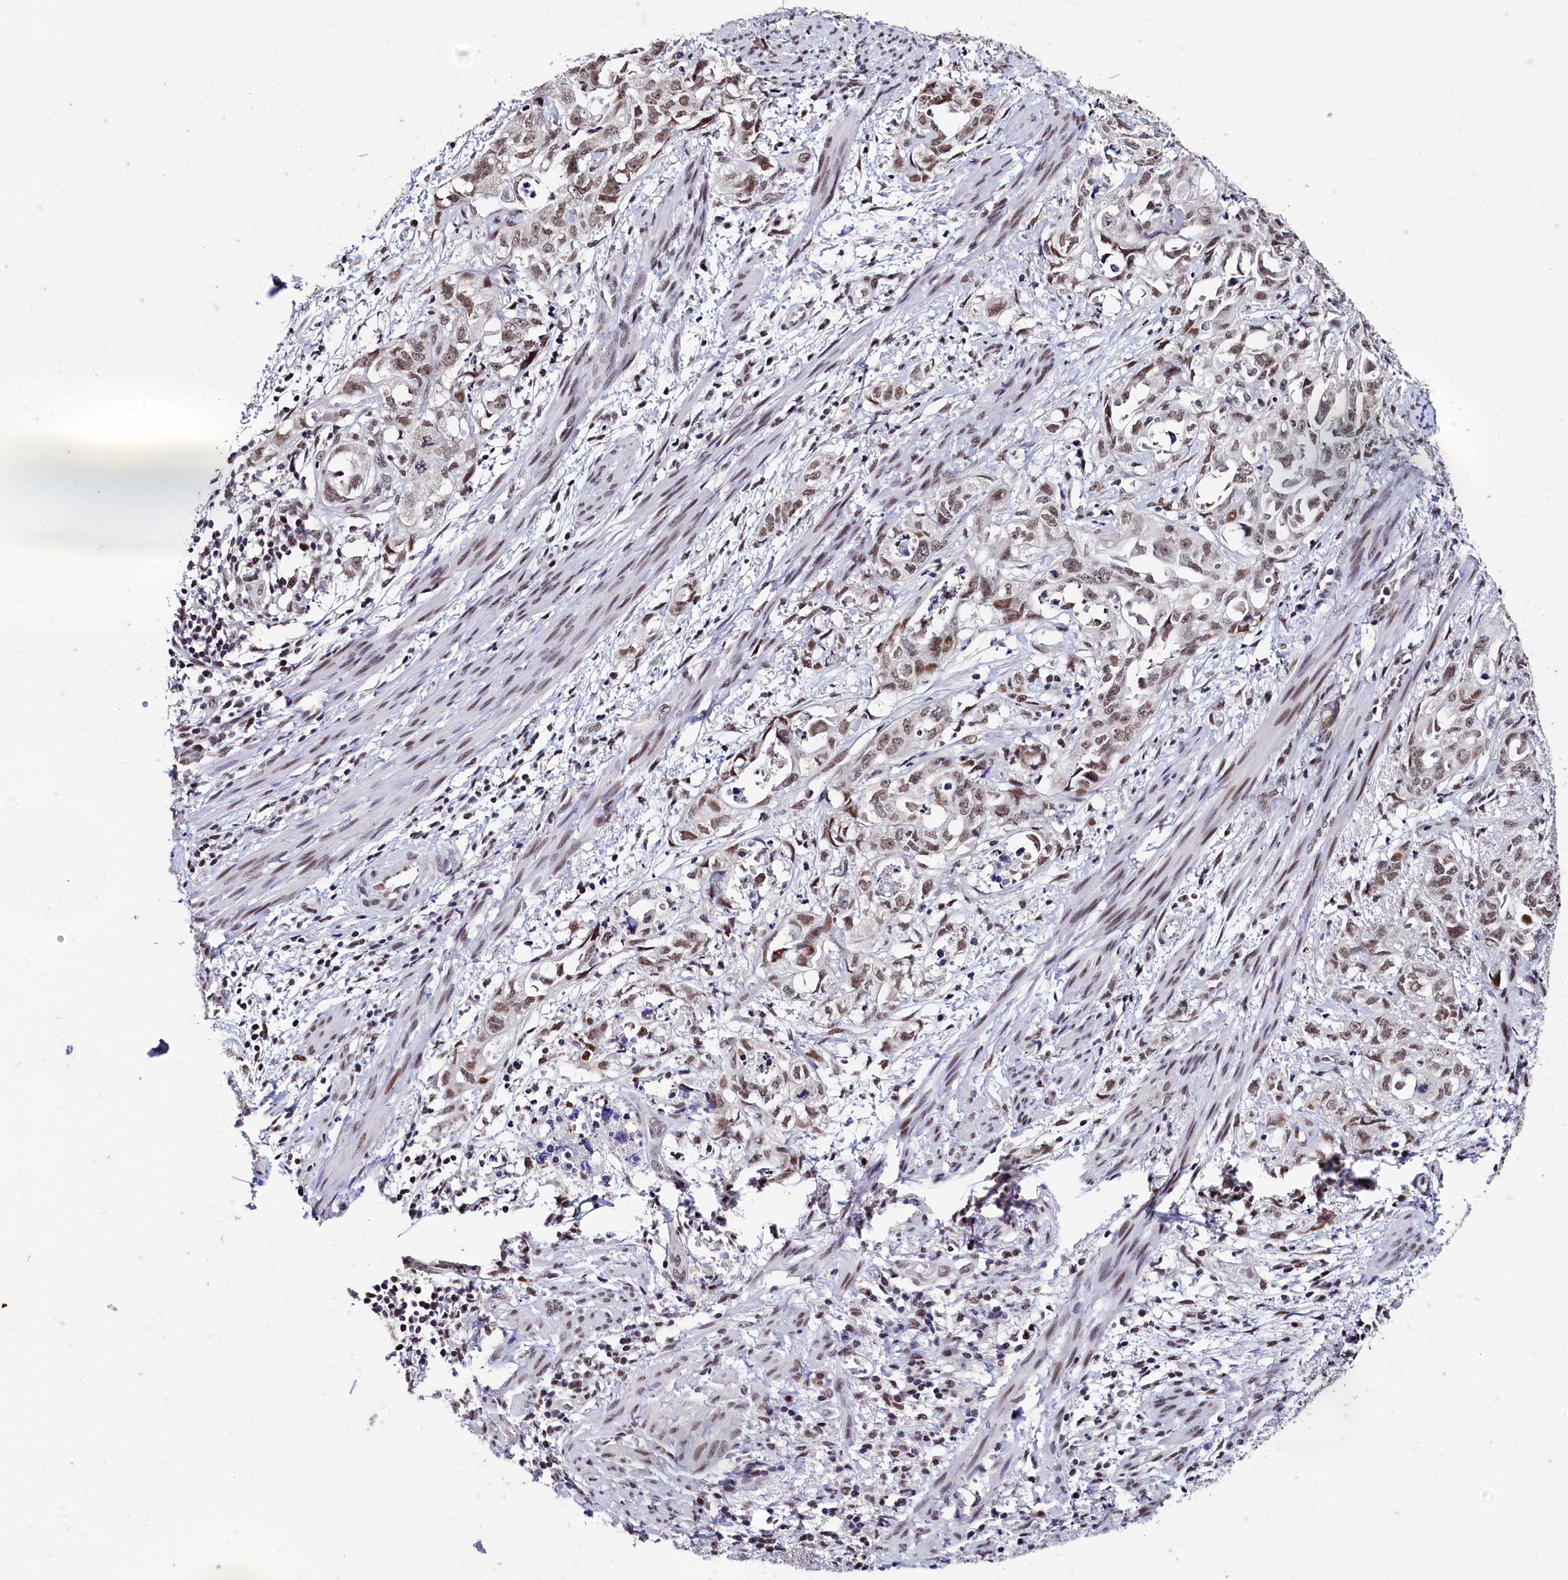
{"staining": {"intensity": "moderate", "quantity": ">75%", "location": "nuclear"}, "tissue": "endometrial cancer", "cell_type": "Tumor cells", "image_type": "cancer", "snomed": [{"axis": "morphology", "description": "Adenocarcinoma, NOS"}, {"axis": "topography", "description": "Endometrium"}], "caption": "There is medium levels of moderate nuclear expression in tumor cells of endometrial cancer, as demonstrated by immunohistochemical staining (brown color).", "gene": "CPSF7", "patient": {"sex": "female", "age": 65}}